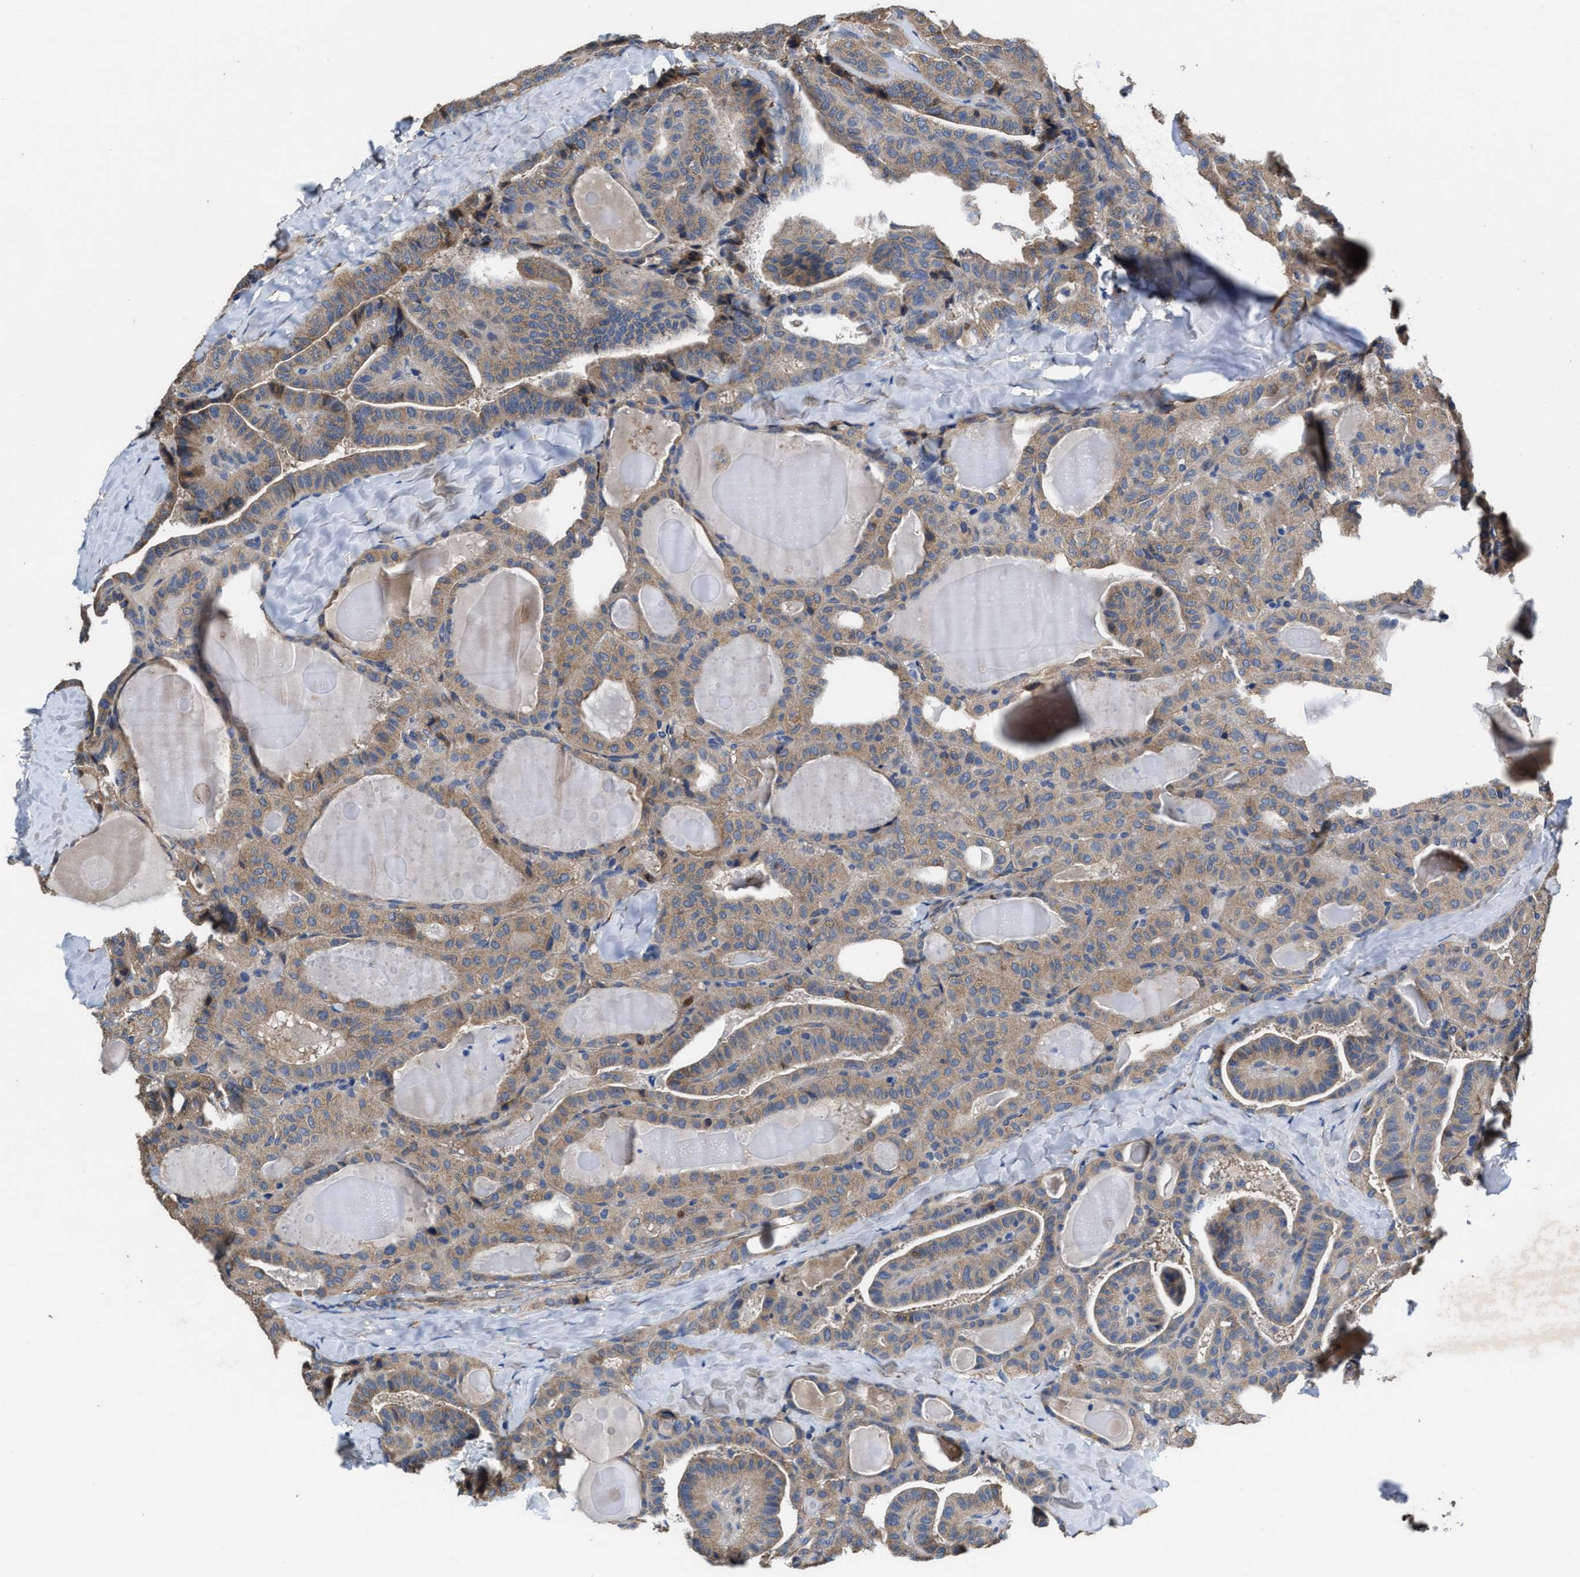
{"staining": {"intensity": "moderate", "quantity": ">75%", "location": "cytoplasmic/membranous"}, "tissue": "thyroid cancer", "cell_type": "Tumor cells", "image_type": "cancer", "snomed": [{"axis": "morphology", "description": "Papillary adenocarcinoma, NOS"}, {"axis": "topography", "description": "Thyroid gland"}], "caption": "Human papillary adenocarcinoma (thyroid) stained with a protein marker displays moderate staining in tumor cells.", "gene": "IDNK", "patient": {"sex": "male", "age": 77}}